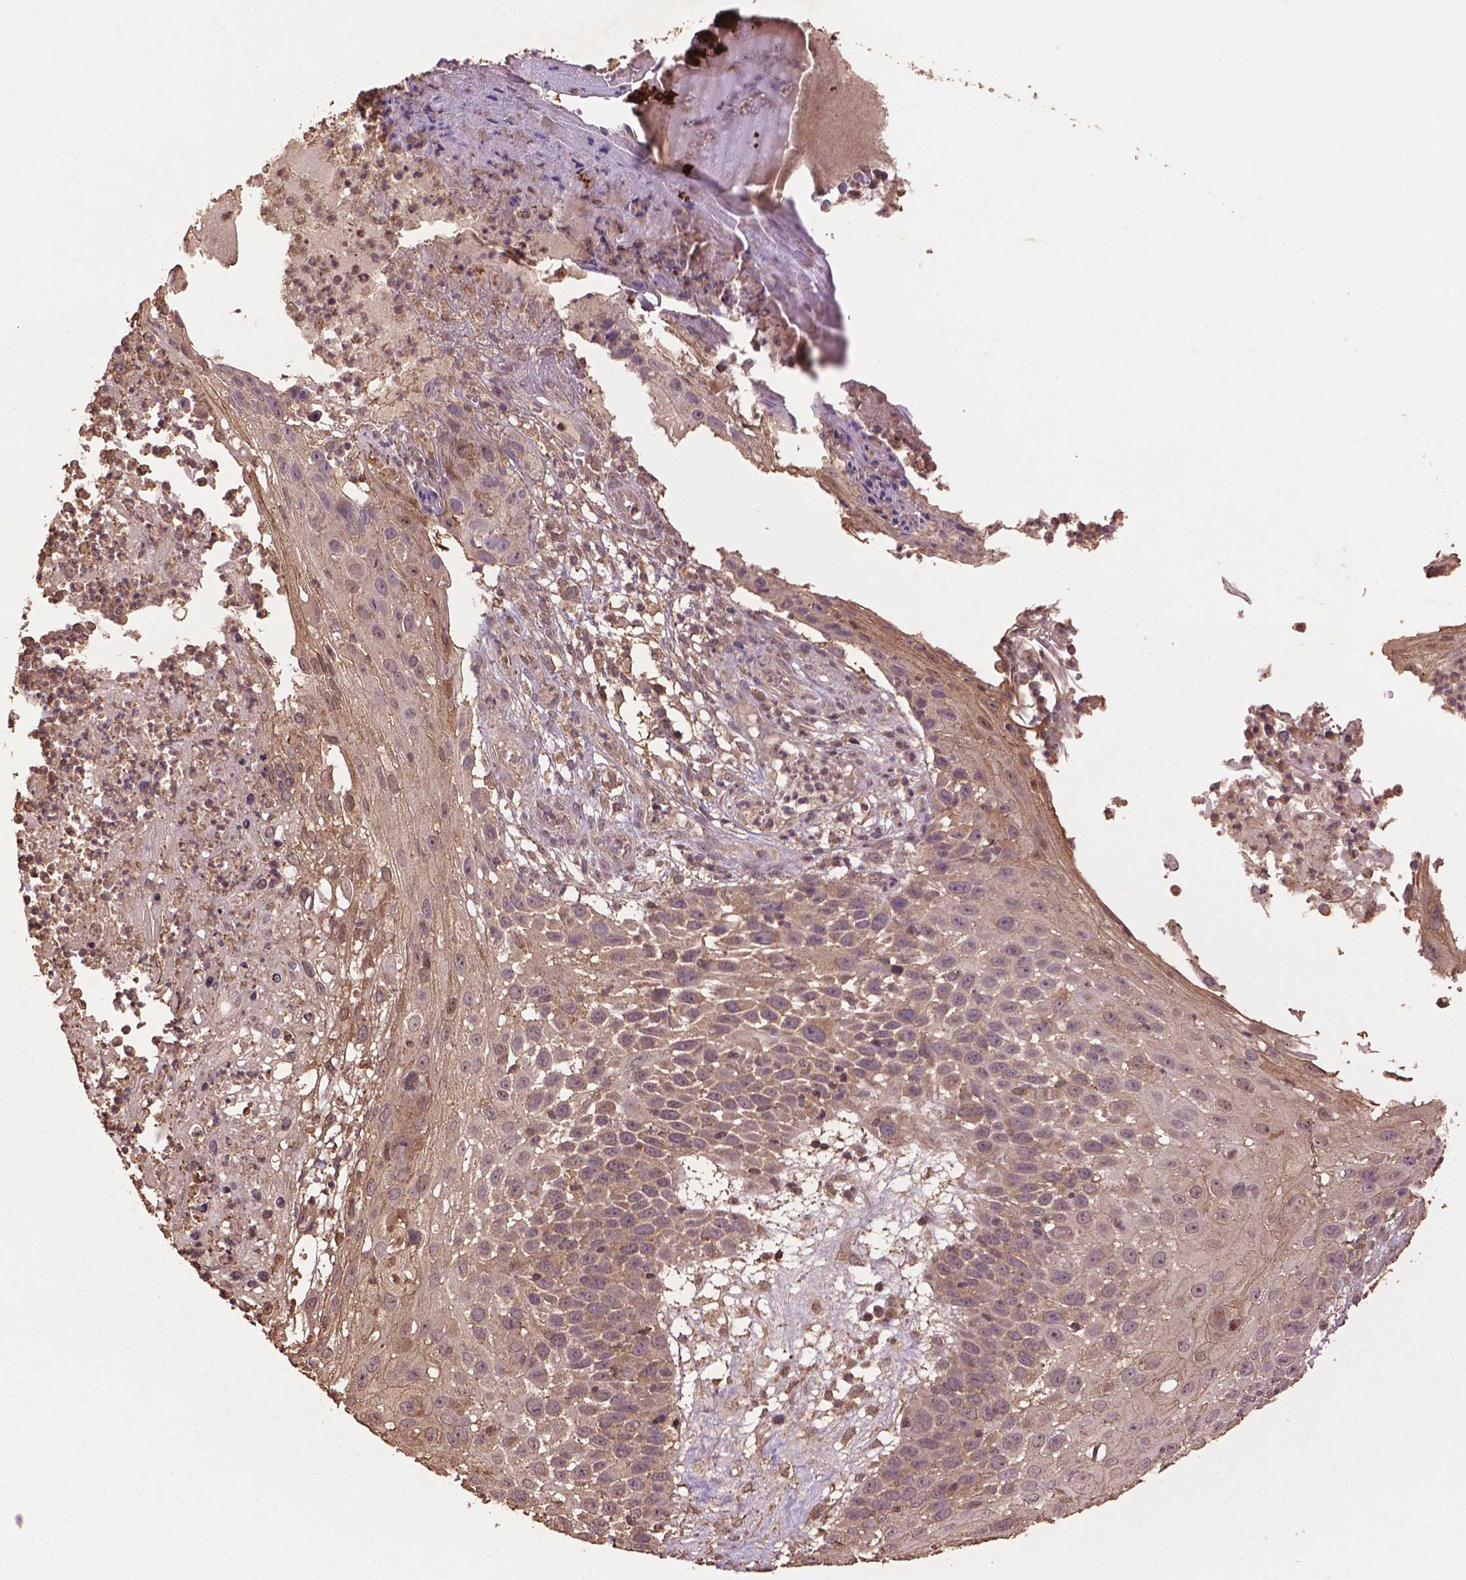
{"staining": {"intensity": "weak", "quantity": "25%-75%", "location": "cytoplasmic/membranous"}, "tissue": "skin cancer", "cell_type": "Tumor cells", "image_type": "cancer", "snomed": [{"axis": "morphology", "description": "Squamous cell carcinoma, NOS"}, {"axis": "topography", "description": "Skin"}], "caption": "DAB immunohistochemical staining of human skin cancer exhibits weak cytoplasmic/membranous protein staining in approximately 25%-75% of tumor cells.", "gene": "BABAM1", "patient": {"sex": "male", "age": 92}}